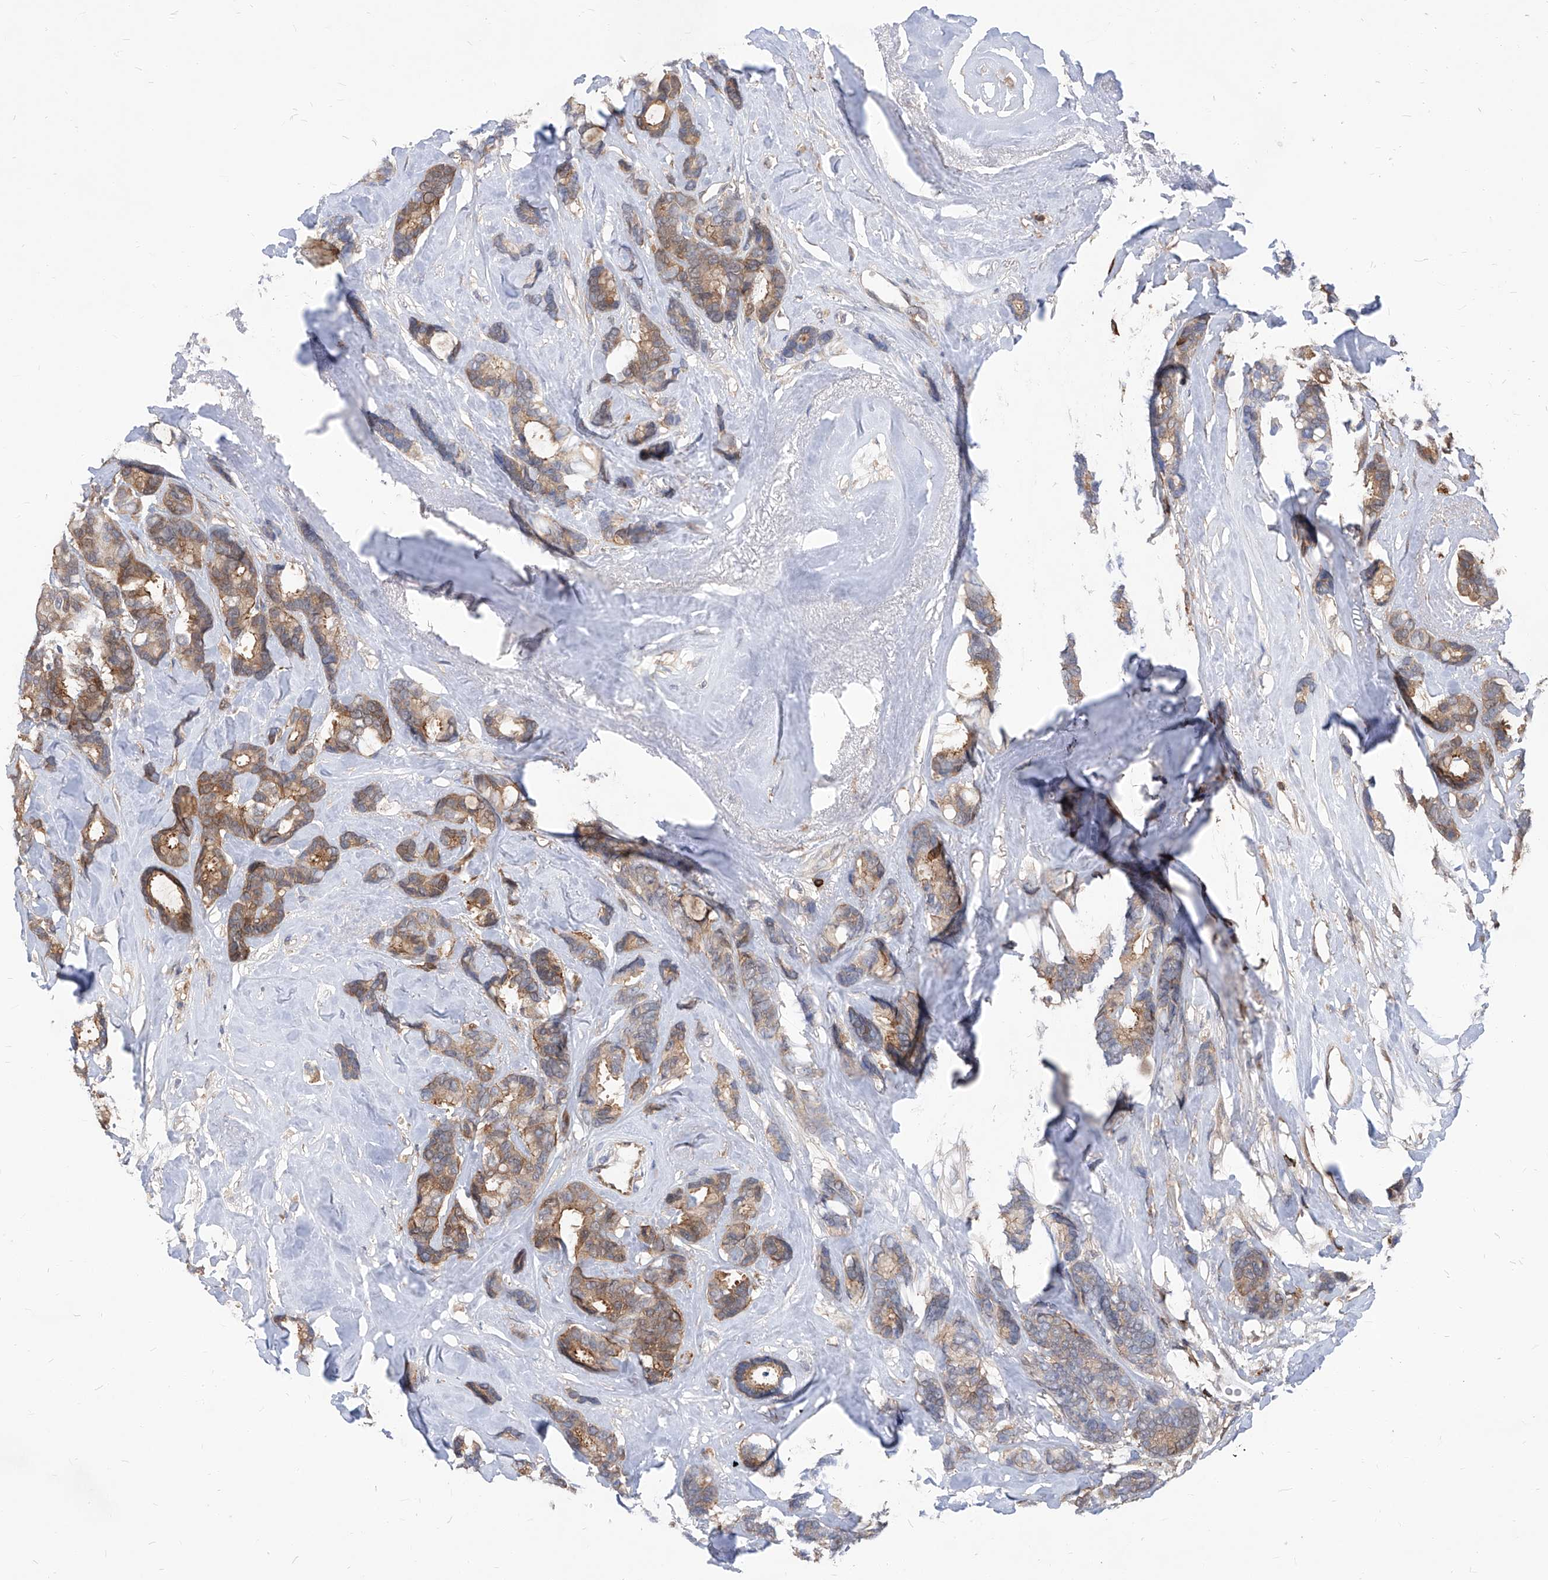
{"staining": {"intensity": "moderate", "quantity": ">75%", "location": "cytoplasmic/membranous"}, "tissue": "breast cancer", "cell_type": "Tumor cells", "image_type": "cancer", "snomed": [{"axis": "morphology", "description": "Duct carcinoma"}, {"axis": "topography", "description": "Breast"}], "caption": "Moderate cytoplasmic/membranous protein staining is appreciated in approximately >75% of tumor cells in breast cancer (invasive ductal carcinoma).", "gene": "ABRACL", "patient": {"sex": "female", "age": 87}}